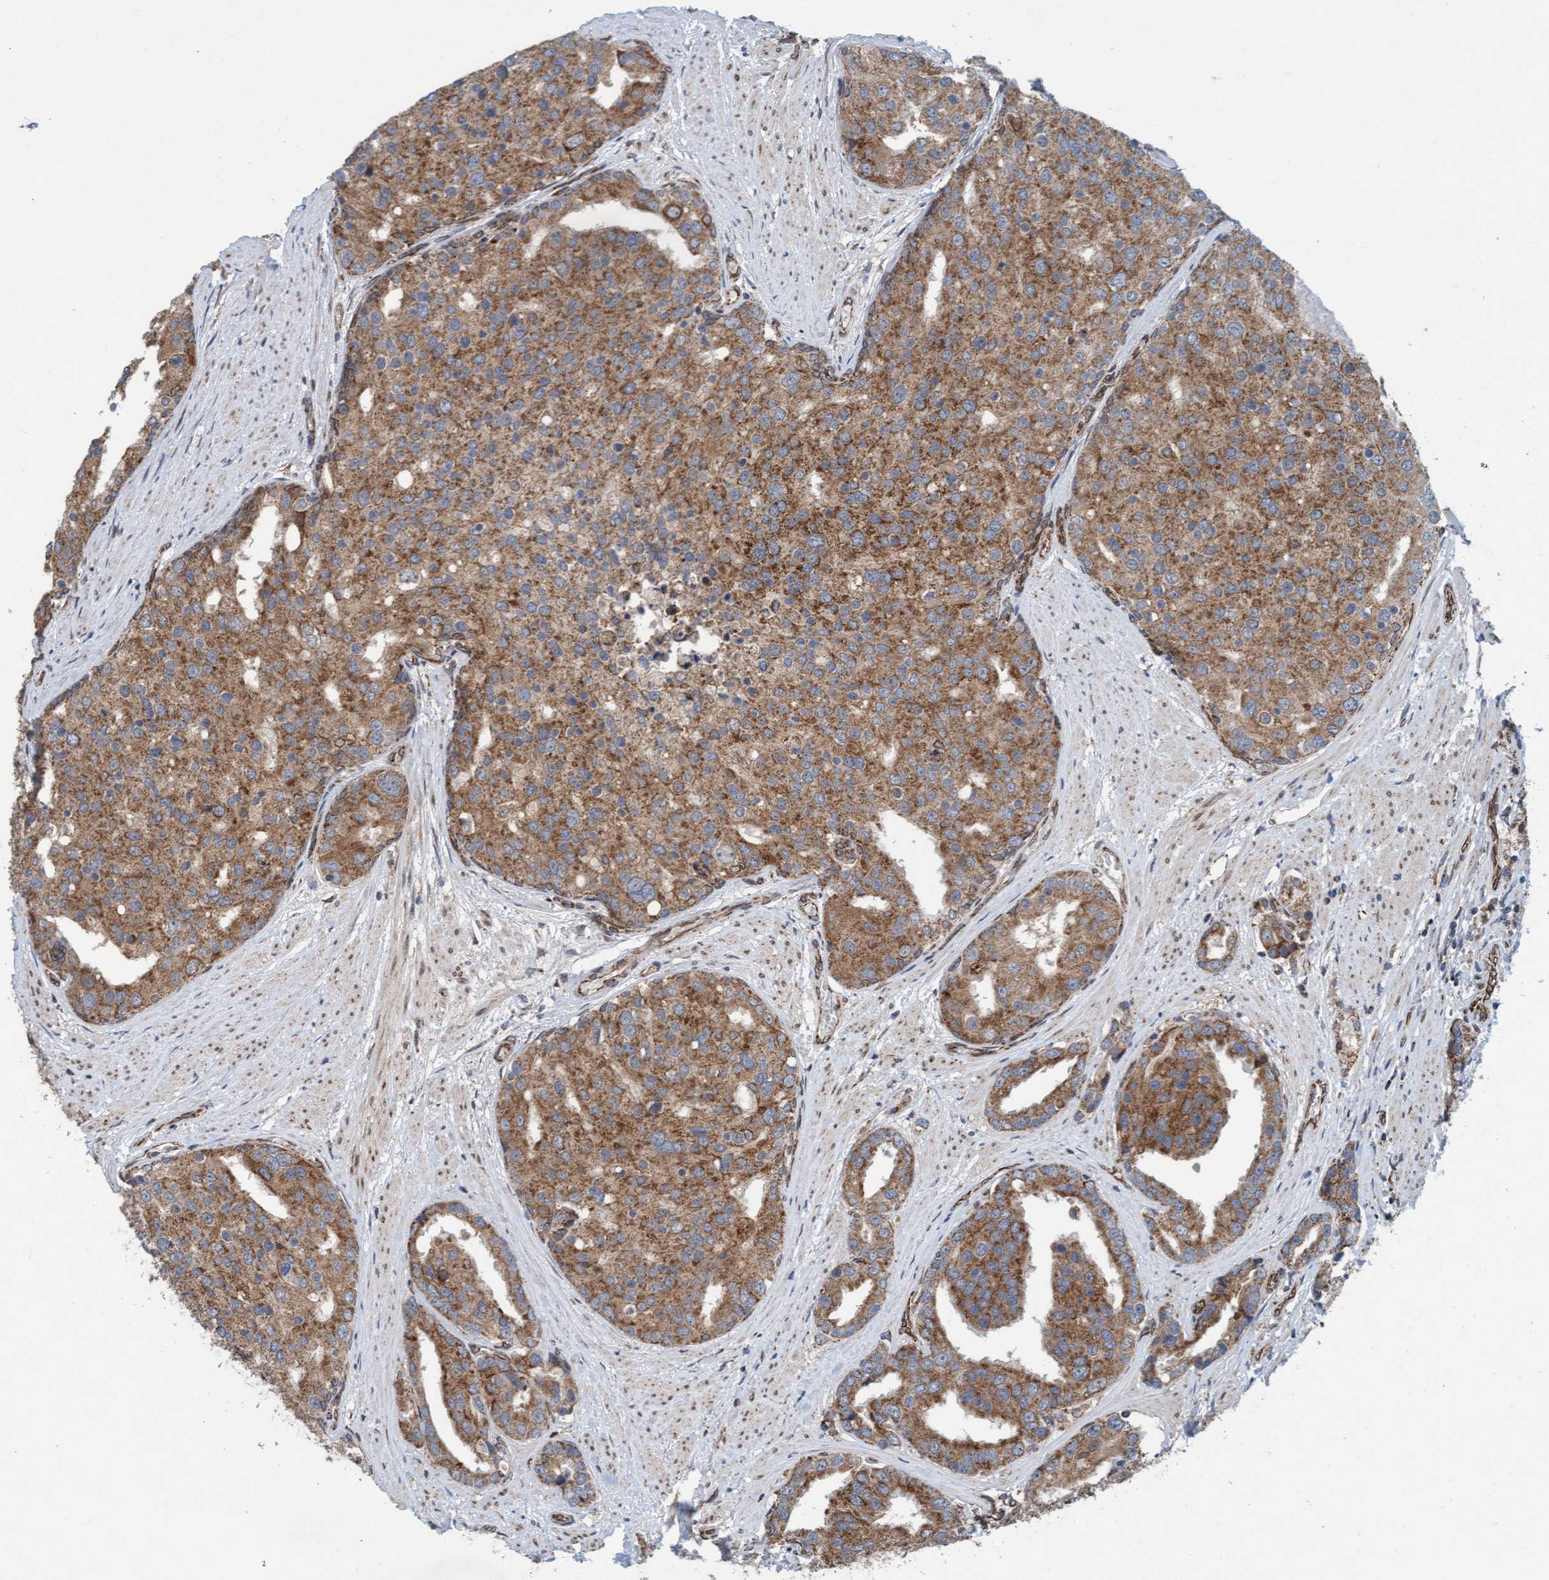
{"staining": {"intensity": "moderate", "quantity": ">75%", "location": "cytoplasmic/membranous"}, "tissue": "prostate cancer", "cell_type": "Tumor cells", "image_type": "cancer", "snomed": [{"axis": "morphology", "description": "Adenocarcinoma, High grade"}, {"axis": "topography", "description": "Prostate"}], "caption": "A brown stain highlights moderate cytoplasmic/membranous expression of a protein in prostate cancer (adenocarcinoma (high-grade)) tumor cells.", "gene": "MRPS23", "patient": {"sex": "male", "age": 50}}